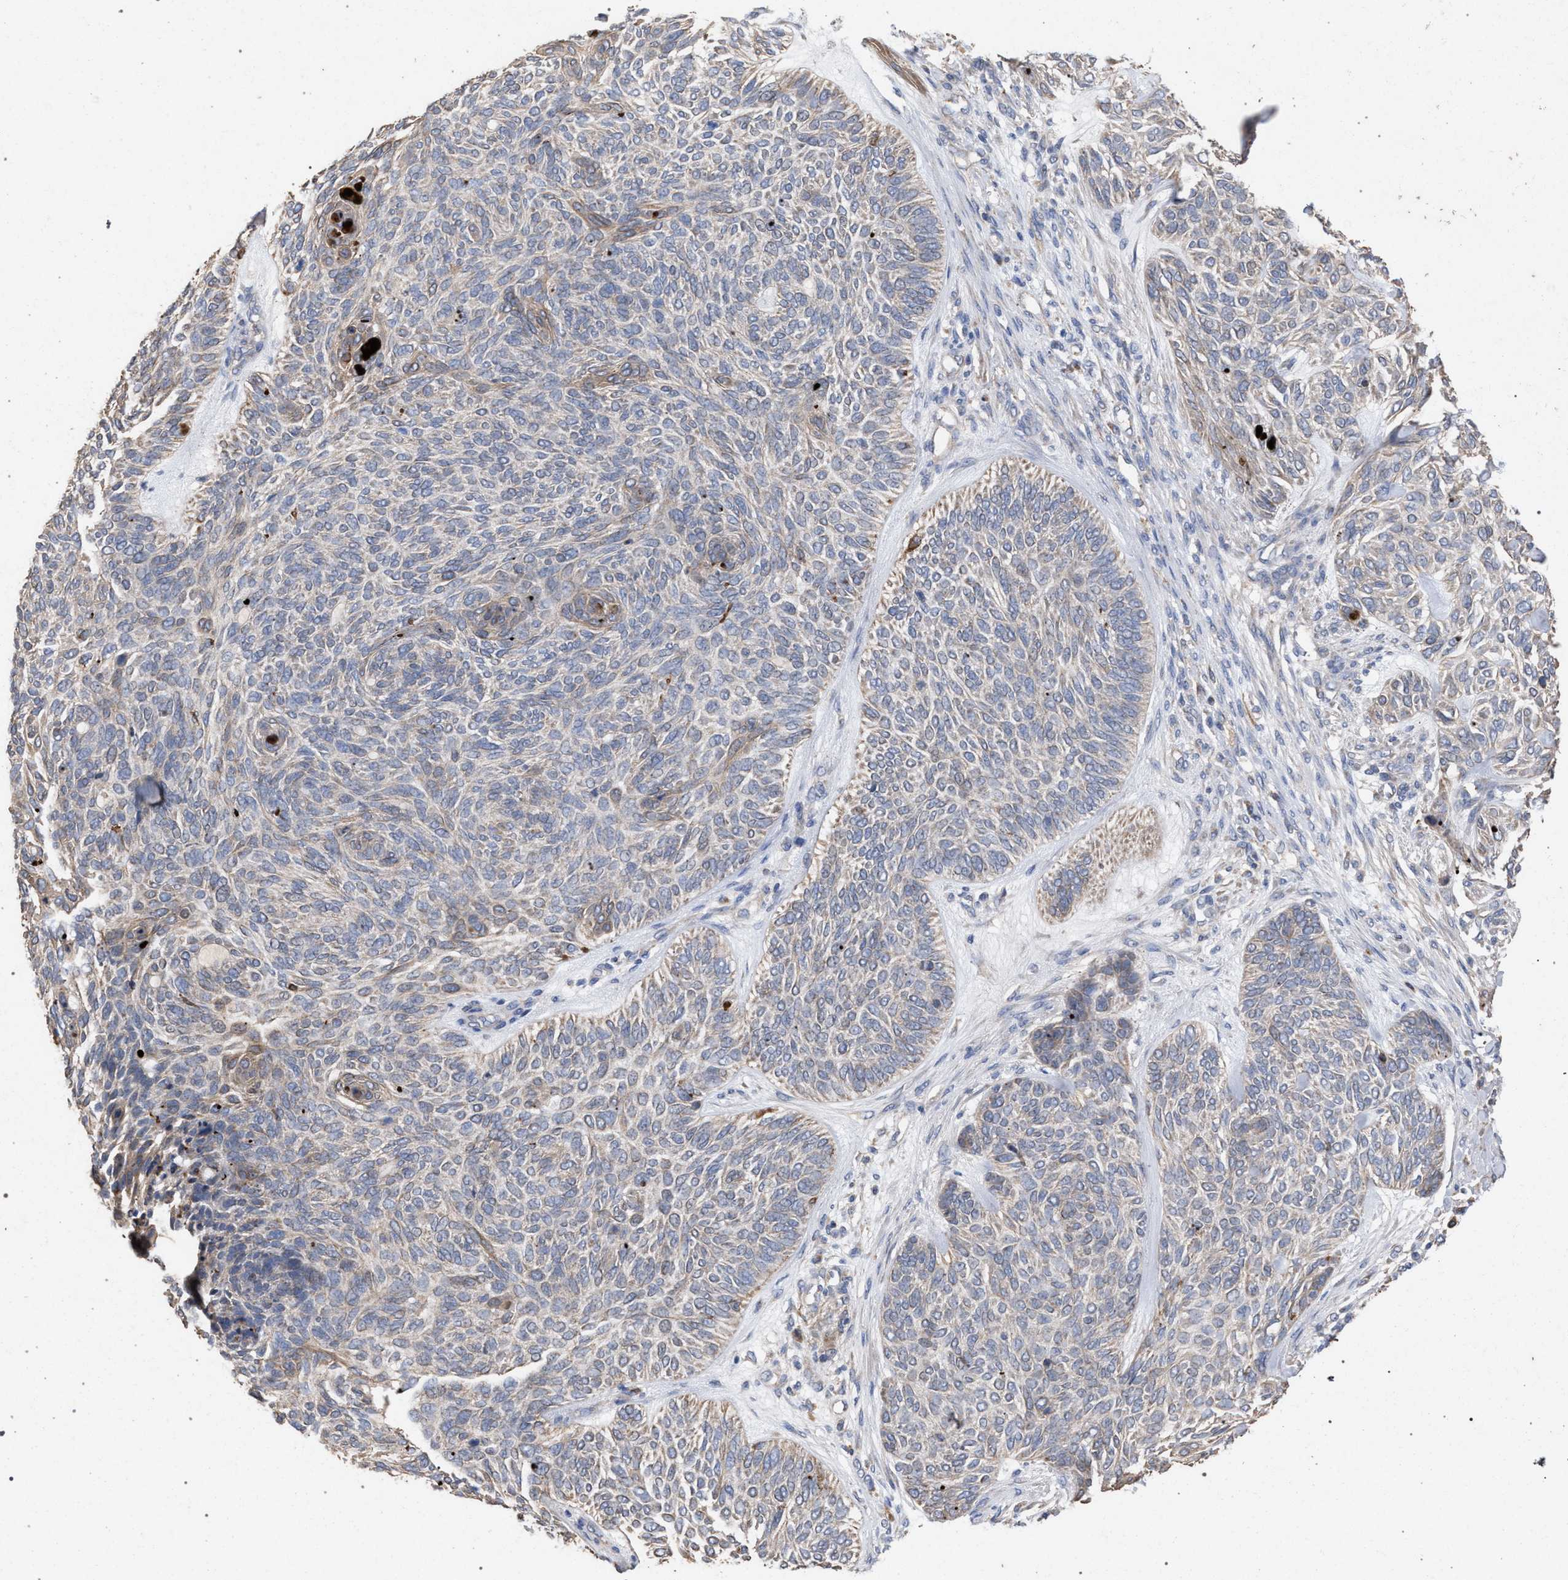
{"staining": {"intensity": "weak", "quantity": "<25%", "location": "cytoplasmic/membranous"}, "tissue": "skin cancer", "cell_type": "Tumor cells", "image_type": "cancer", "snomed": [{"axis": "morphology", "description": "Basal cell carcinoma"}, {"axis": "topography", "description": "Skin"}], "caption": "Immunohistochemistry of human skin cancer (basal cell carcinoma) demonstrates no expression in tumor cells.", "gene": "BCL2L12", "patient": {"sex": "male", "age": 55}}